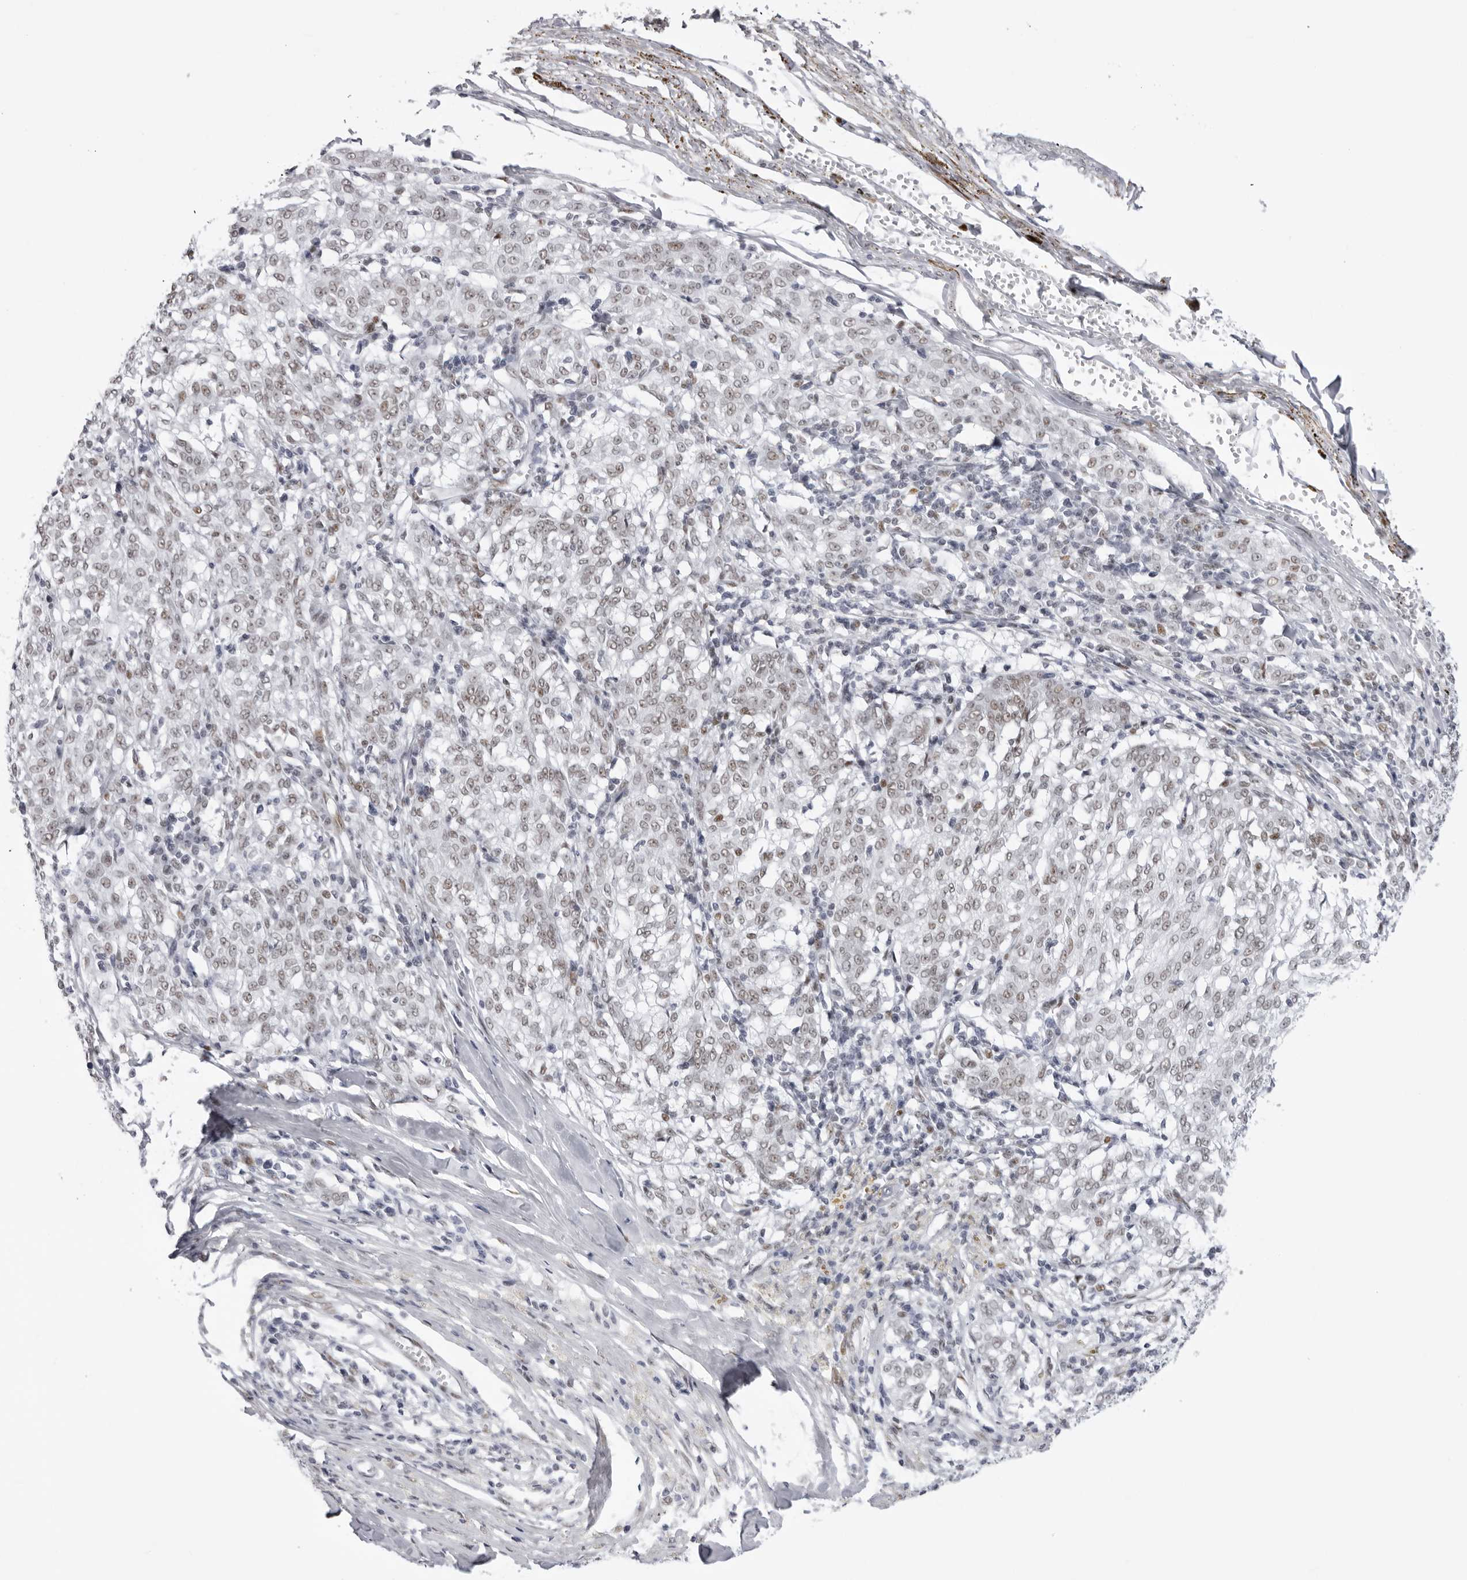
{"staining": {"intensity": "weak", "quantity": "25%-75%", "location": "nuclear"}, "tissue": "melanoma", "cell_type": "Tumor cells", "image_type": "cancer", "snomed": [{"axis": "morphology", "description": "Malignant melanoma, NOS"}, {"axis": "topography", "description": "Skin"}], "caption": "Immunohistochemistry (DAB) staining of malignant melanoma reveals weak nuclear protein positivity in approximately 25%-75% of tumor cells.", "gene": "IRF2BP2", "patient": {"sex": "female", "age": 72}}